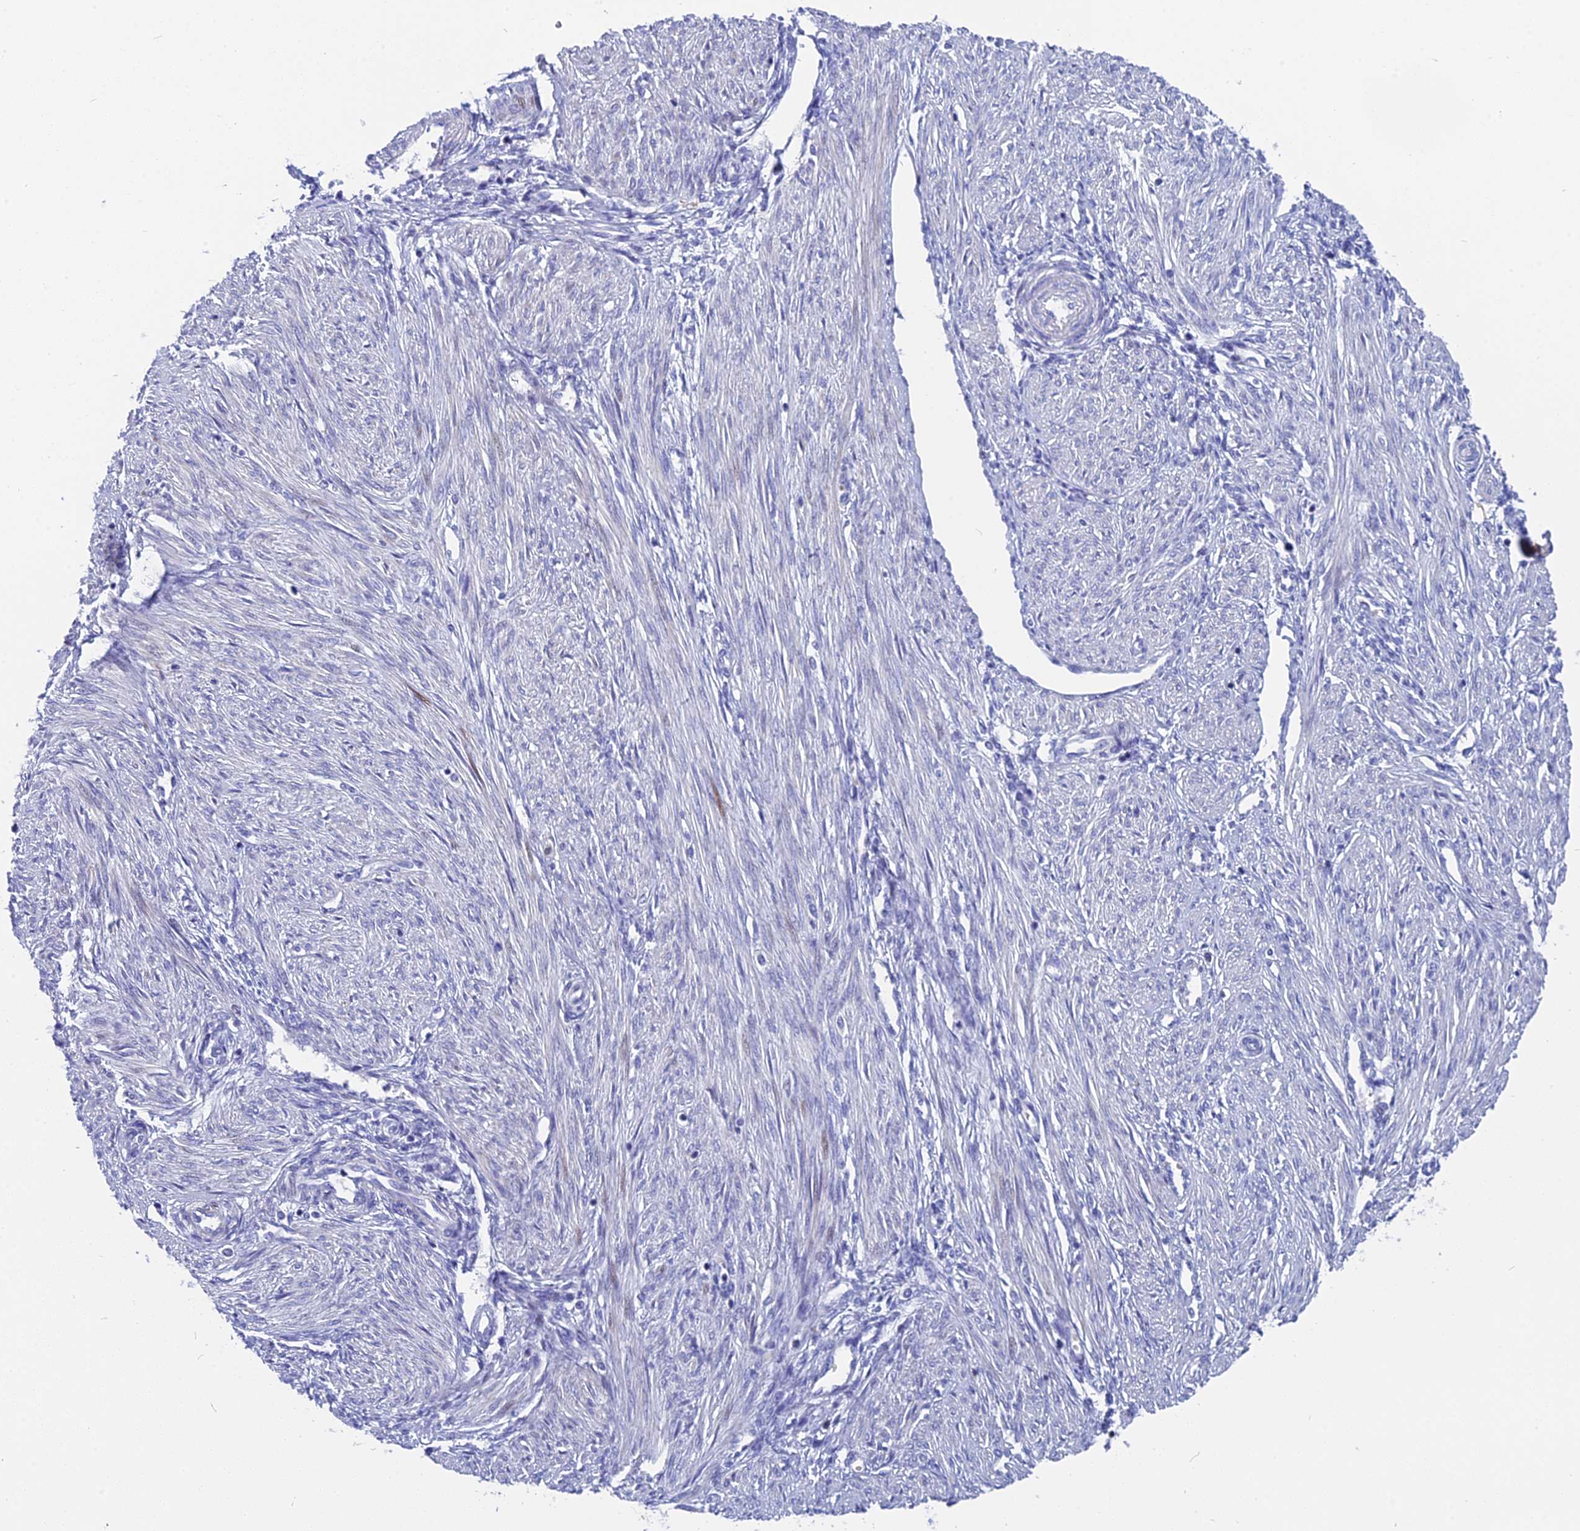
{"staining": {"intensity": "negative", "quantity": "none", "location": "none"}, "tissue": "endometrium", "cell_type": "Cells in endometrial stroma", "image_type": "normal", "snomed": [{"axis": "morphology", "description": "Normal tissue, NOS"}, {"axis": "topography", "description": "Endometrium"}], "caption": "Immunohistochemistry (IHC) histopathology image of normal endometrium: human endometrium stained with DAB shows no significant protein positivity in cells in endometrial stroma. (DAB (3,3'-diaminobenzidine) immunohistochemistry (IHC) visualized using brightfield microscopy, high magnification).", "gene": "NKPD1", "patient": {"sex": "female", "age": 53}}